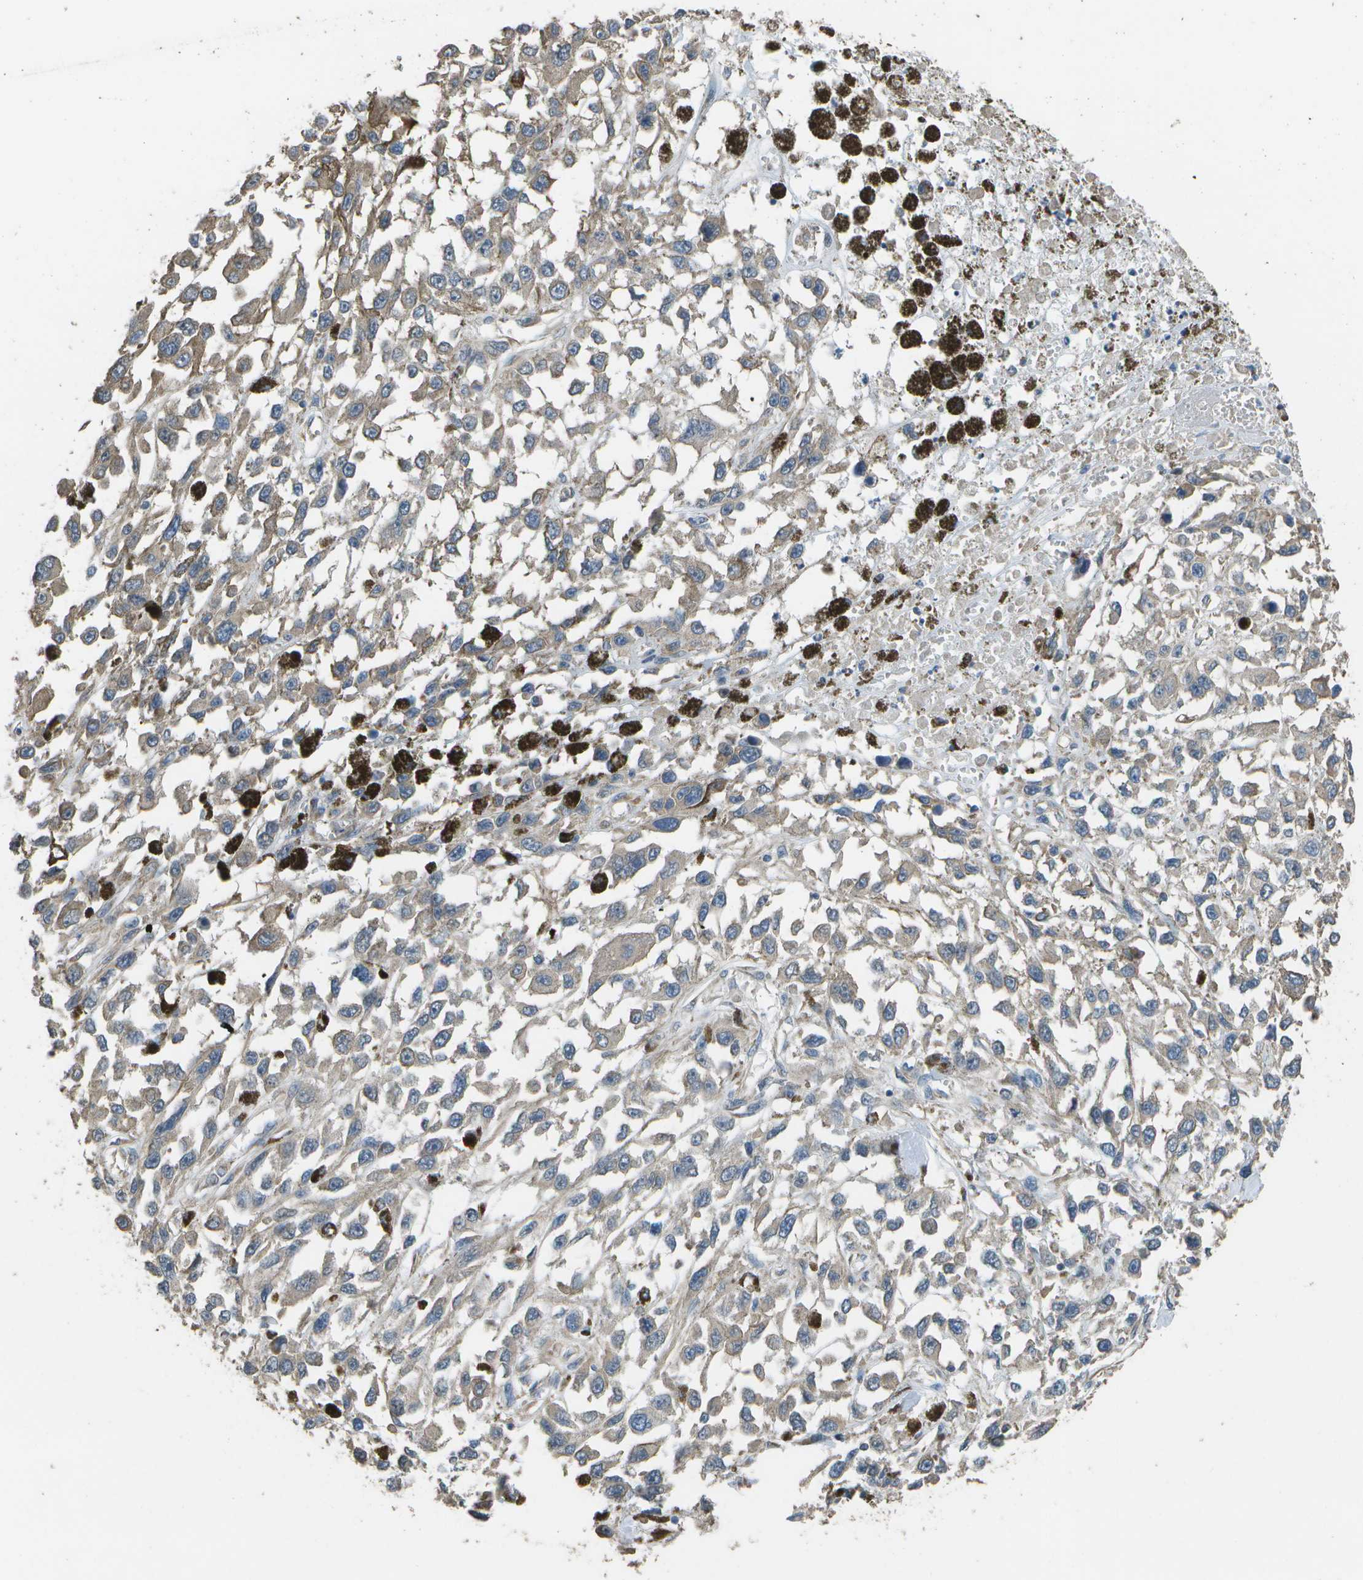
{"staining": {"intensity": "weak", "quantity": "<25%", "location": "cytoplasmic/membranous"}, "tissue": "melanoma", "cell_type": "Tumor cells", "image_type": "cancer", "snomed": [{"axis": "morphology", "description": "Malignant melanoma, Metastatic site"}, {"axis": "topography", "description": "Lymph node"}], "caption": "High power microscopy histopathology image of an immunohistochemistry (IHC) photomicrograph of malignant melanoma (metastatic site), revealing no significant staining in tumor cells.", "gene": "CLNS1A", "patient": {"sex": "male", "age": 59}}